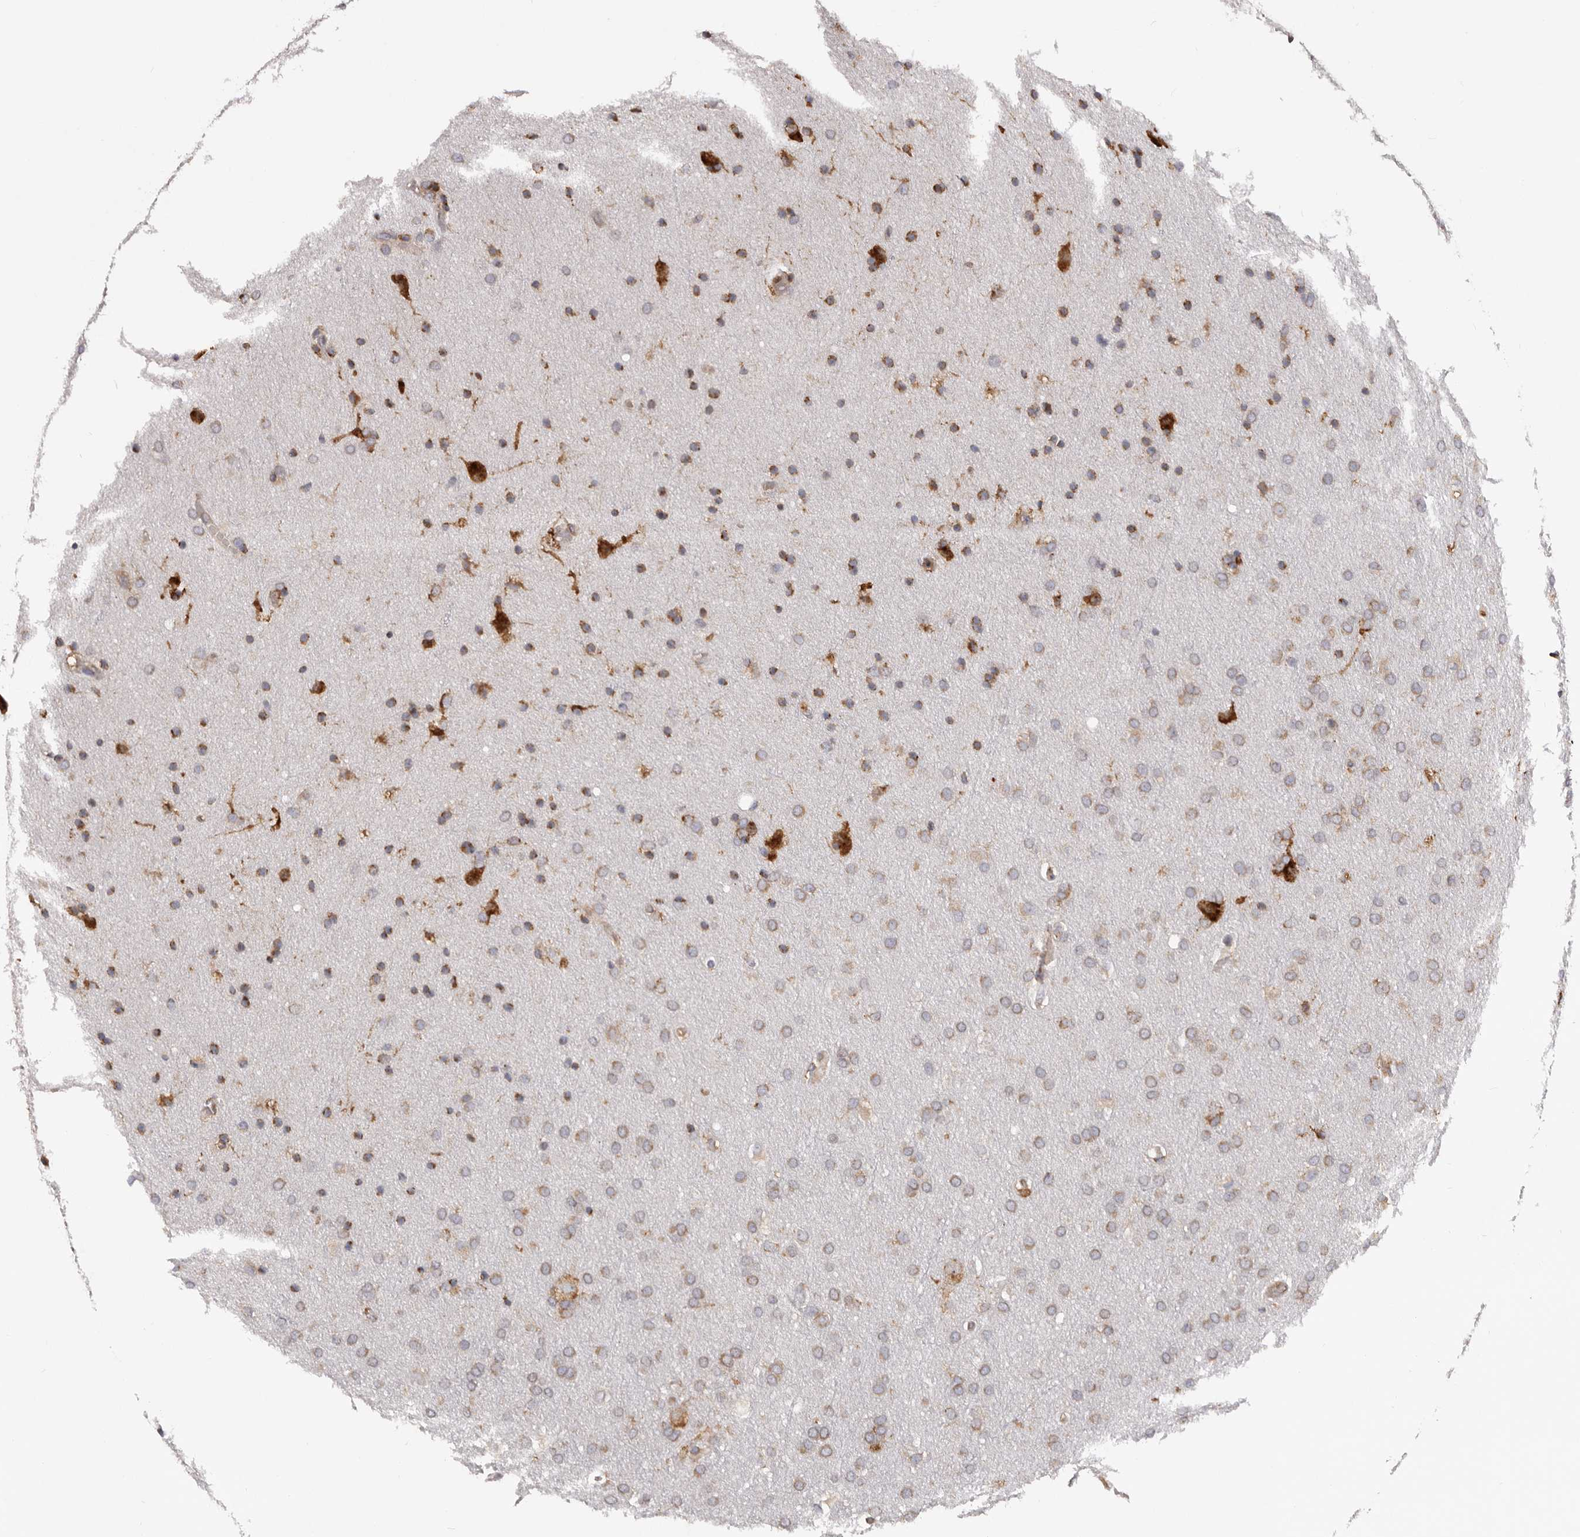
{"staining": {"intensity": "moderate", "quantity": ">75%", "location": "cytoplasmic/membranous"}, "tissue": "glioma", "cell_type": "Tumor cells", "image_type": "cancer", "snomed": [{"axis": "morphology", "description": "Glioma, malignant, Low grade"}, {"axis": "topography", "description": "Brain"}], "caption": "Moderate cytoplasmic/membranous positivity for a protein is identified in about >75% of tumor cells of malignant low-grade glioma using immunohistochemistry (IHC).", "gene": "QRSL1", "patient": {"sex": "female", "age": 37}}